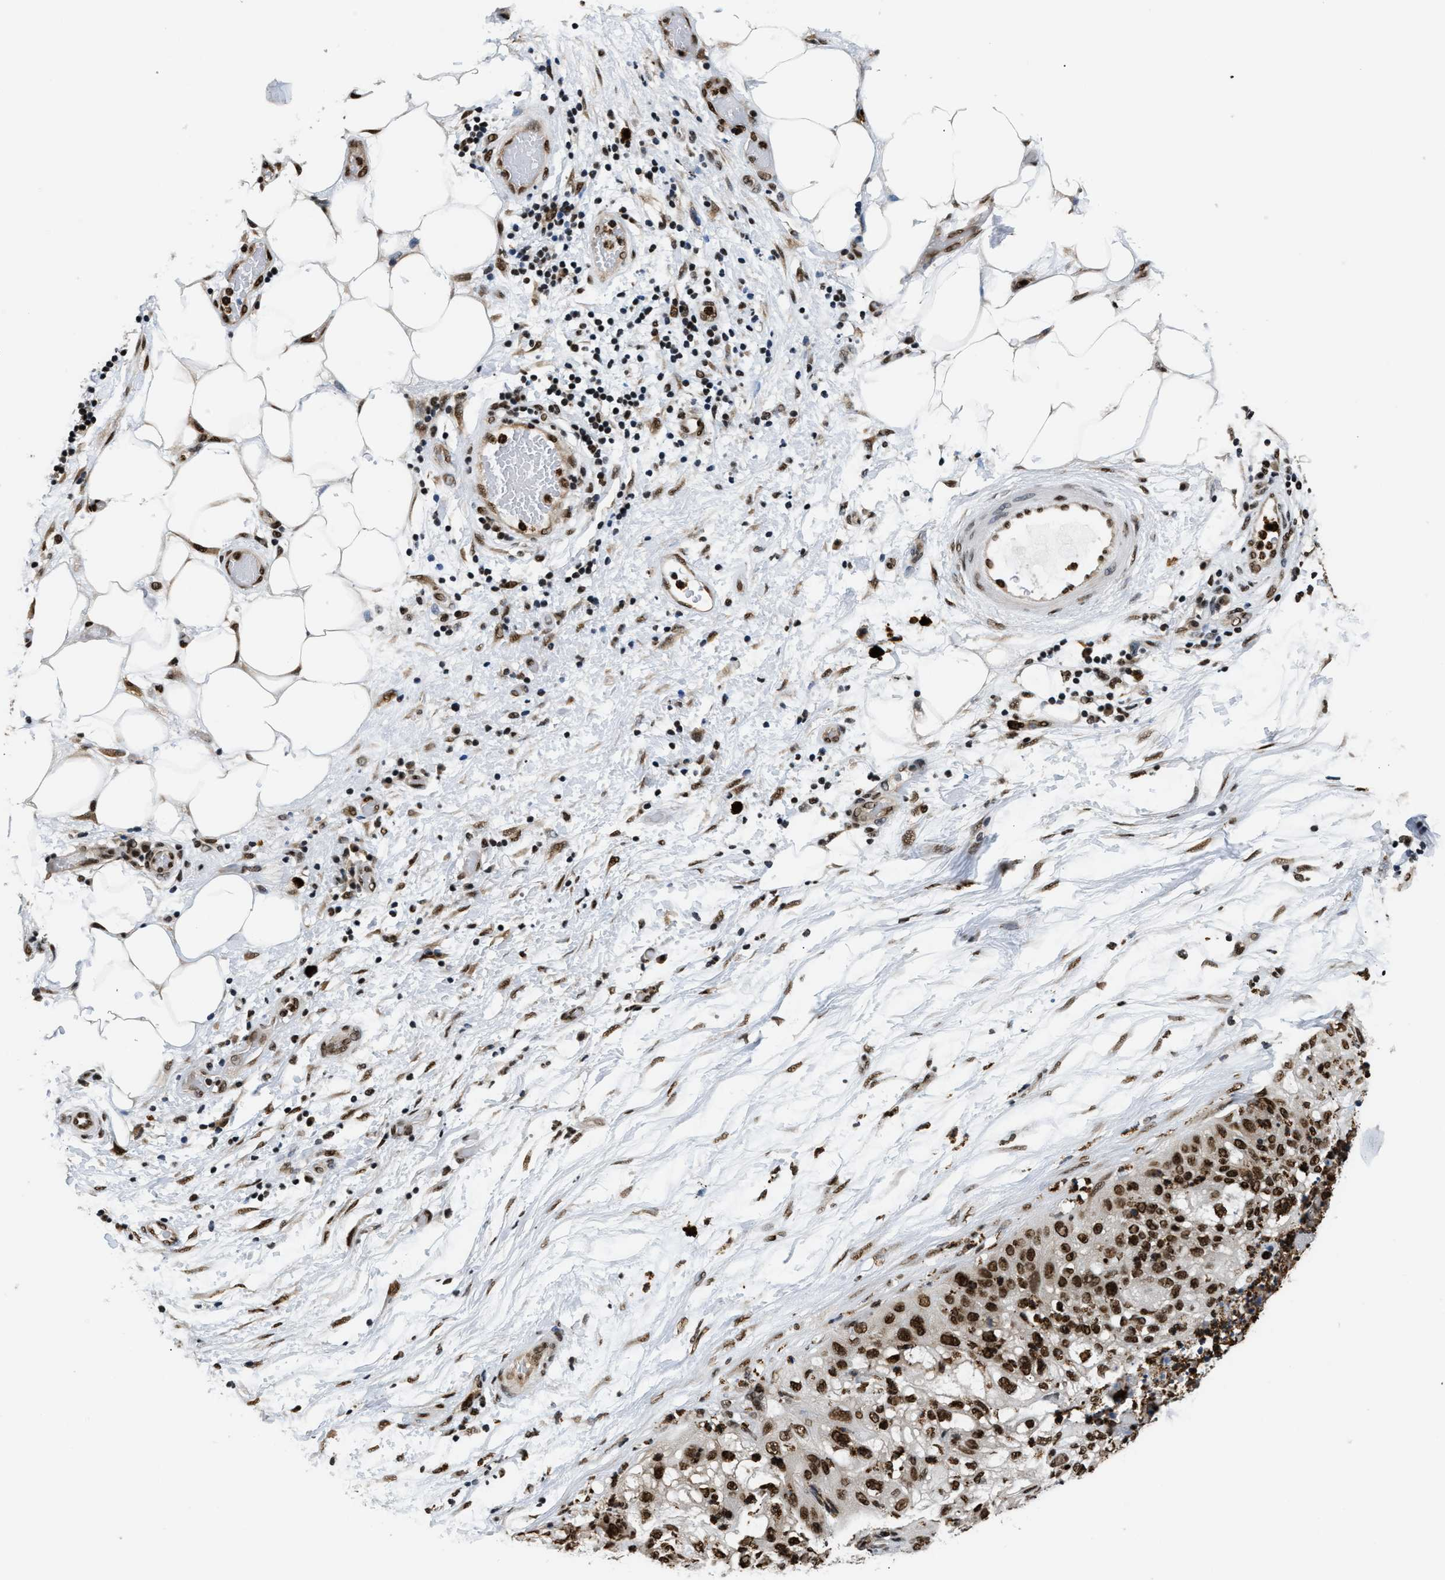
{"staining": {"intensity": "strong", "quantity": ">75%", "location": "nuclear"}, "tissue": "lung cancer", "cell_type": "Tumor cells", "image_type": "cancer", "snomed": [{"axis": "morphology", "description": "Inflammation, NOS"}, {"axis": "morphology", "description": "Squamous cell carcinoma, NOS"}, {"axis": "topography", "description": "Lymph node"}, {"axis": "topography", "description": "Soft tissue"}, {"axis": "topography", "description": "Lung"}], "caption": "Immunohistochemistry (IHC) of lung cancer (squamous cell carcinoma) displays high levels of strong nuclear expression in approximately >75% of tumor cells.", "gene": "CCNDBP1", "patient": {"sex": "male", "age": 66}}